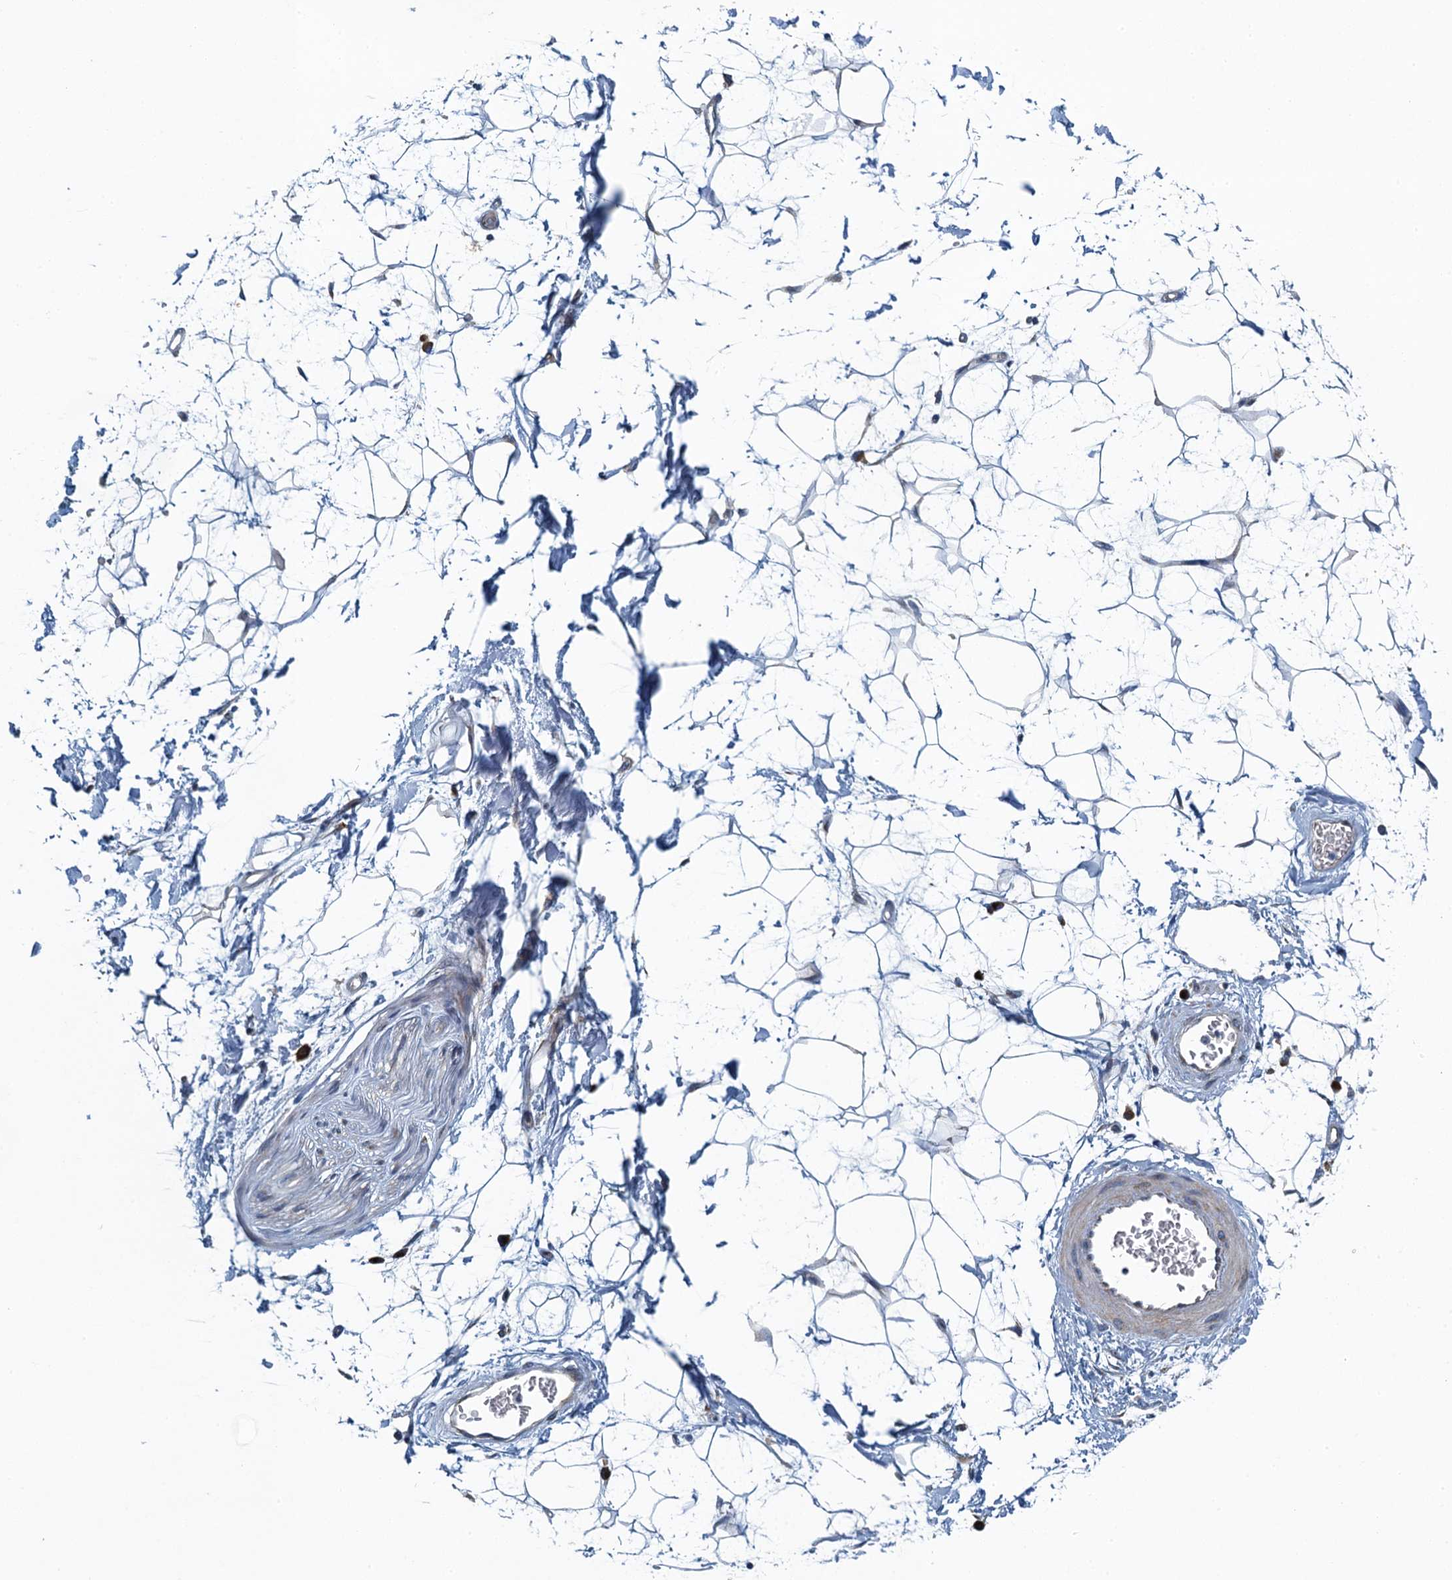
{"staining": {"intensity": "weak", "quantity": "<25%", "location": "cytoplasmic/membranous"}, "tissue": "adipose tissue", "cell_type": "Adipocytes", "image_type": "normal", "snomed": [{"axis": "morphology", "description": "Normal tissue, NOS"}, {"axis": "topography", "description": "Soft tissue"}], "caption": "Adipocytes show no significant expression in normal adipose tissue.", "gene": "ALG2", "patient": {"sex": "male", "age": 72}}